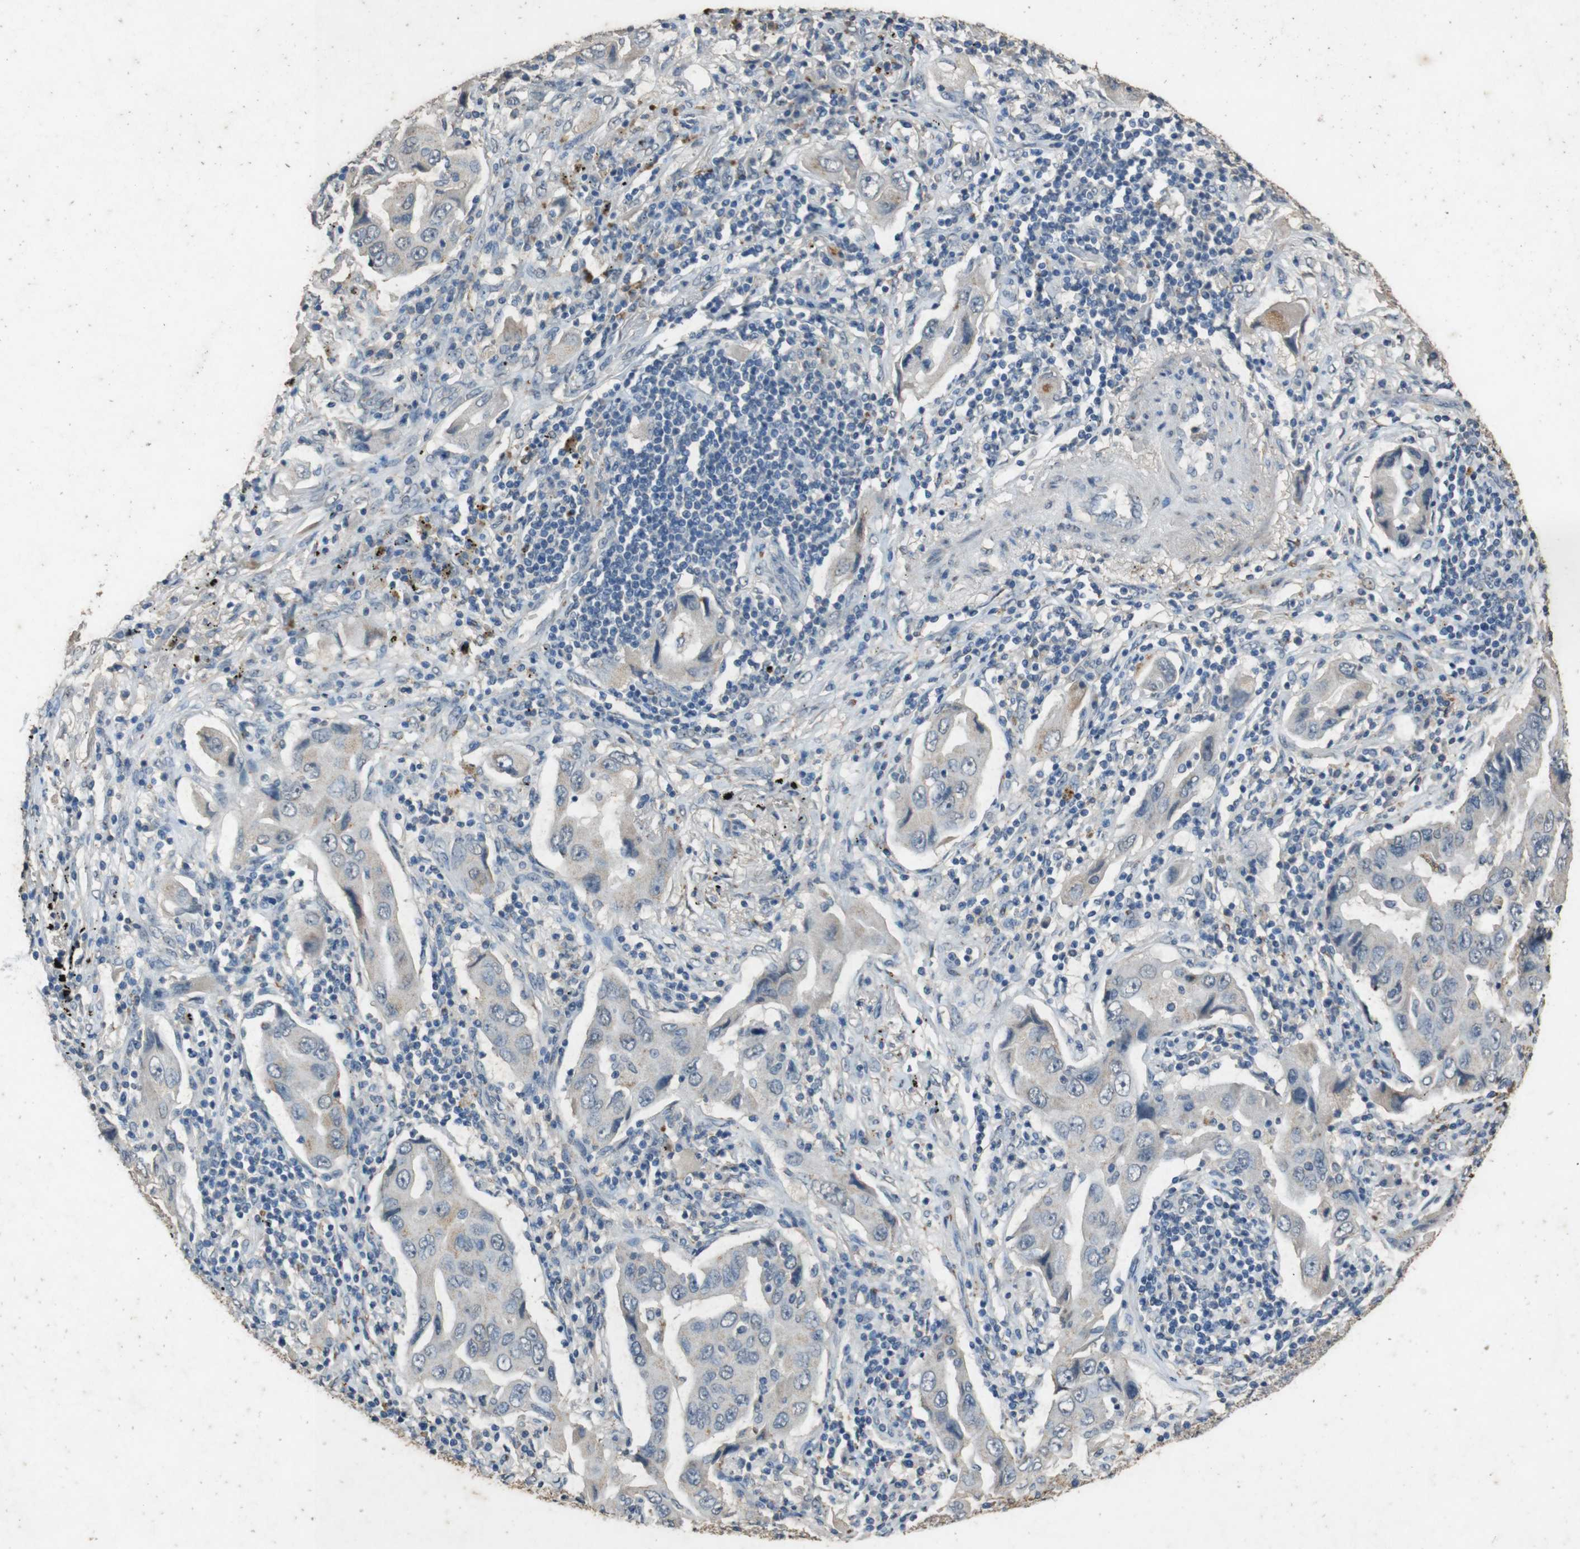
{"staining": {"intensity": "negative", "quantity": "none", "location": "none"}, "tissue": "lung cancer", "cell_type": "Tumor cells", "image_type": "cancer", "snomed": [{"axis": "morphology", "description": "Adenocarcinoma, NOS"}, {"axis": "topography", "description": "Lung"}], "caption": "Tumor cells are negative for protein expression in human lung cancer.", "gene": "STBD1", "patient": {"sex": "female", "age": 65}}